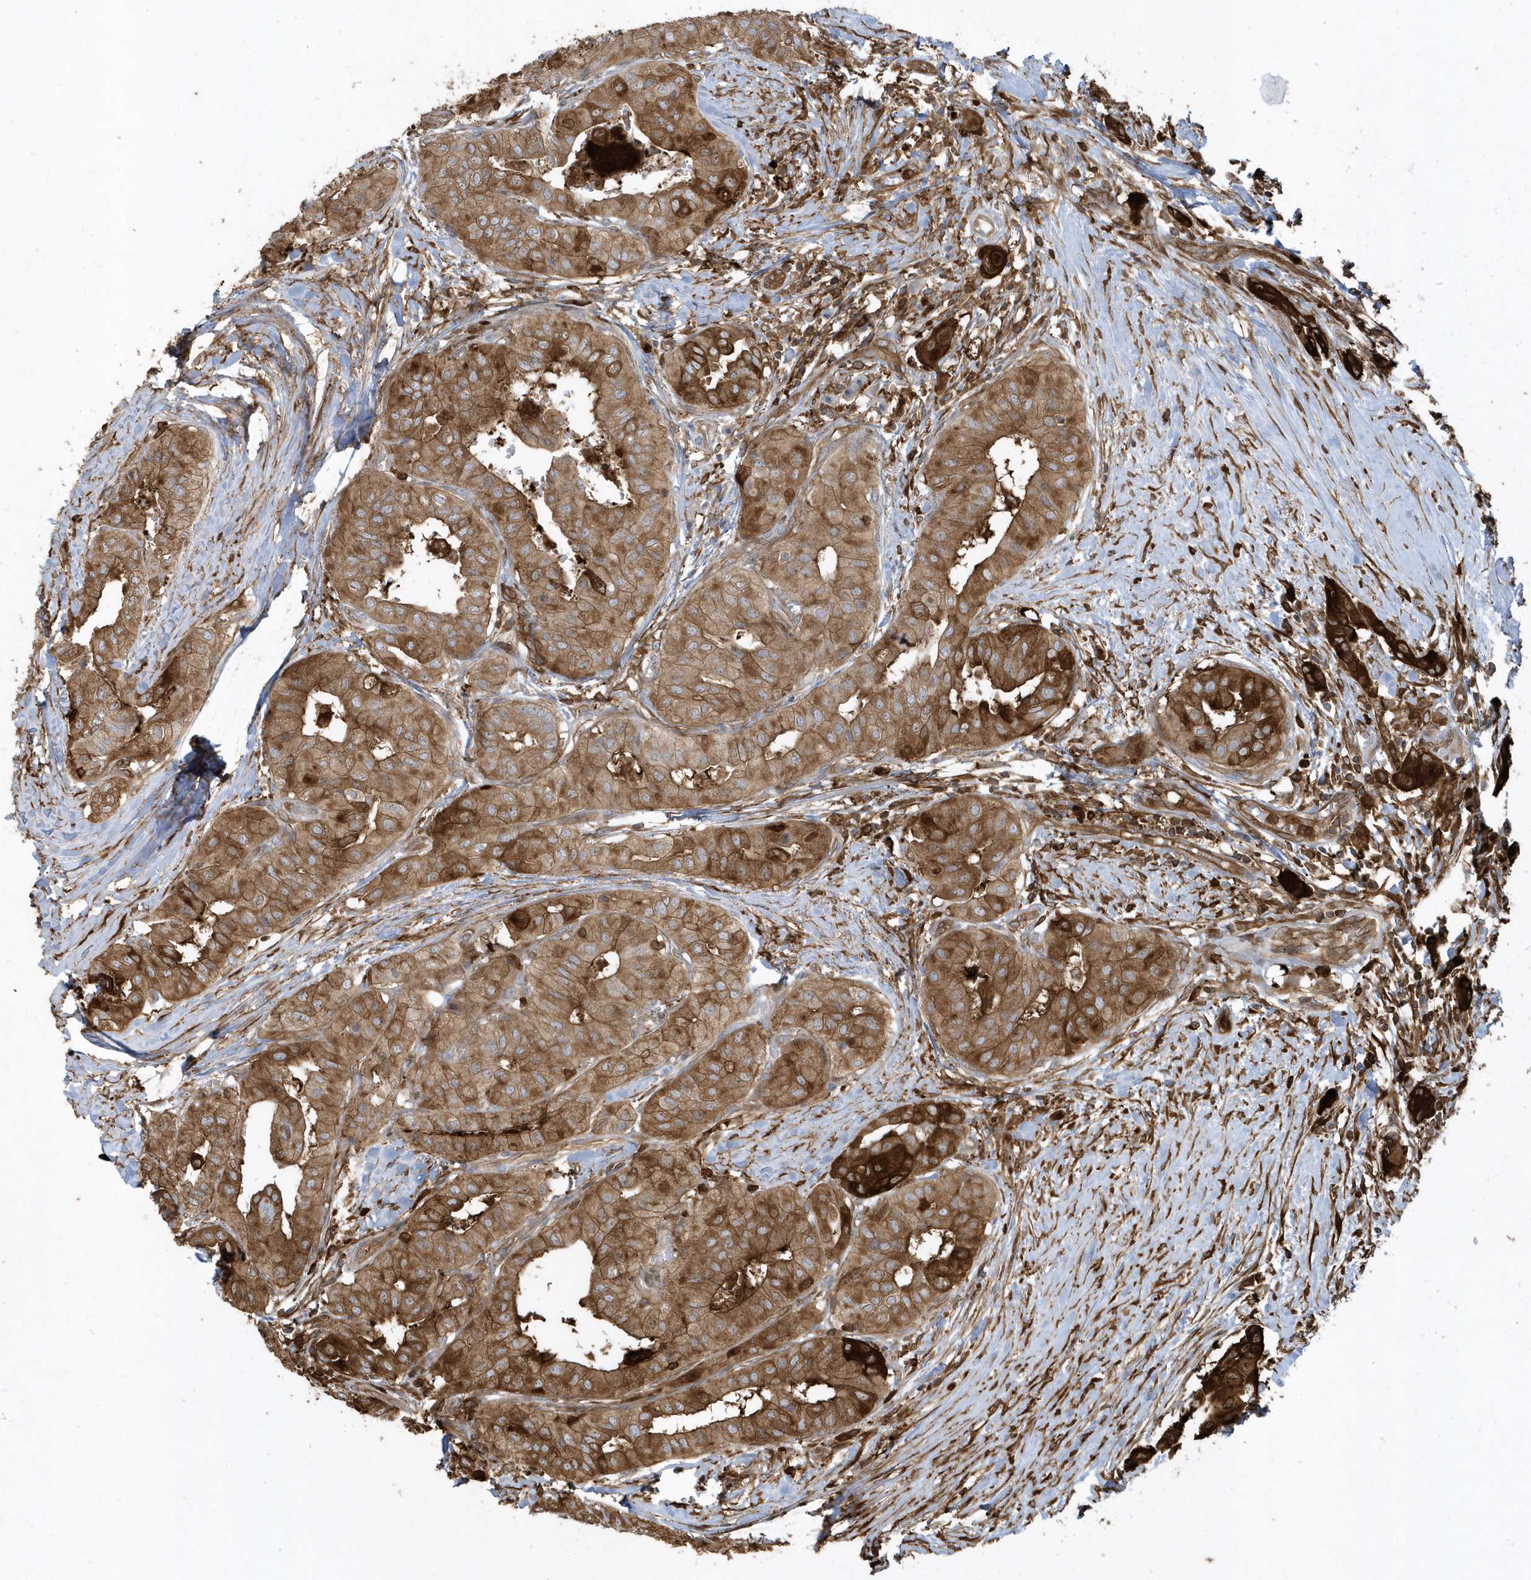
{"staining": {"intensity": "moderate", "quantity": ">75%", "location": "cytoplasmic/membranous"}, "tissue": "thyroid cancer", "cell_type": "Tumor cells", "image_type": "cancer", "snomed": [{"axis": "morphology", "description": "Papillary adenocarcinoma, NOS"}, {"axis": "topography", "description": "Thyroid gland"}], "caption": "Immunohistochemical staining of thyroid papillary adenocarcinoma demonstrates moderate cytoplasmic/membranous protein staining in approximately >75% of tumor cells.", "gene": "CLCN6", "patient": {"sex": "female", "age": 59}}